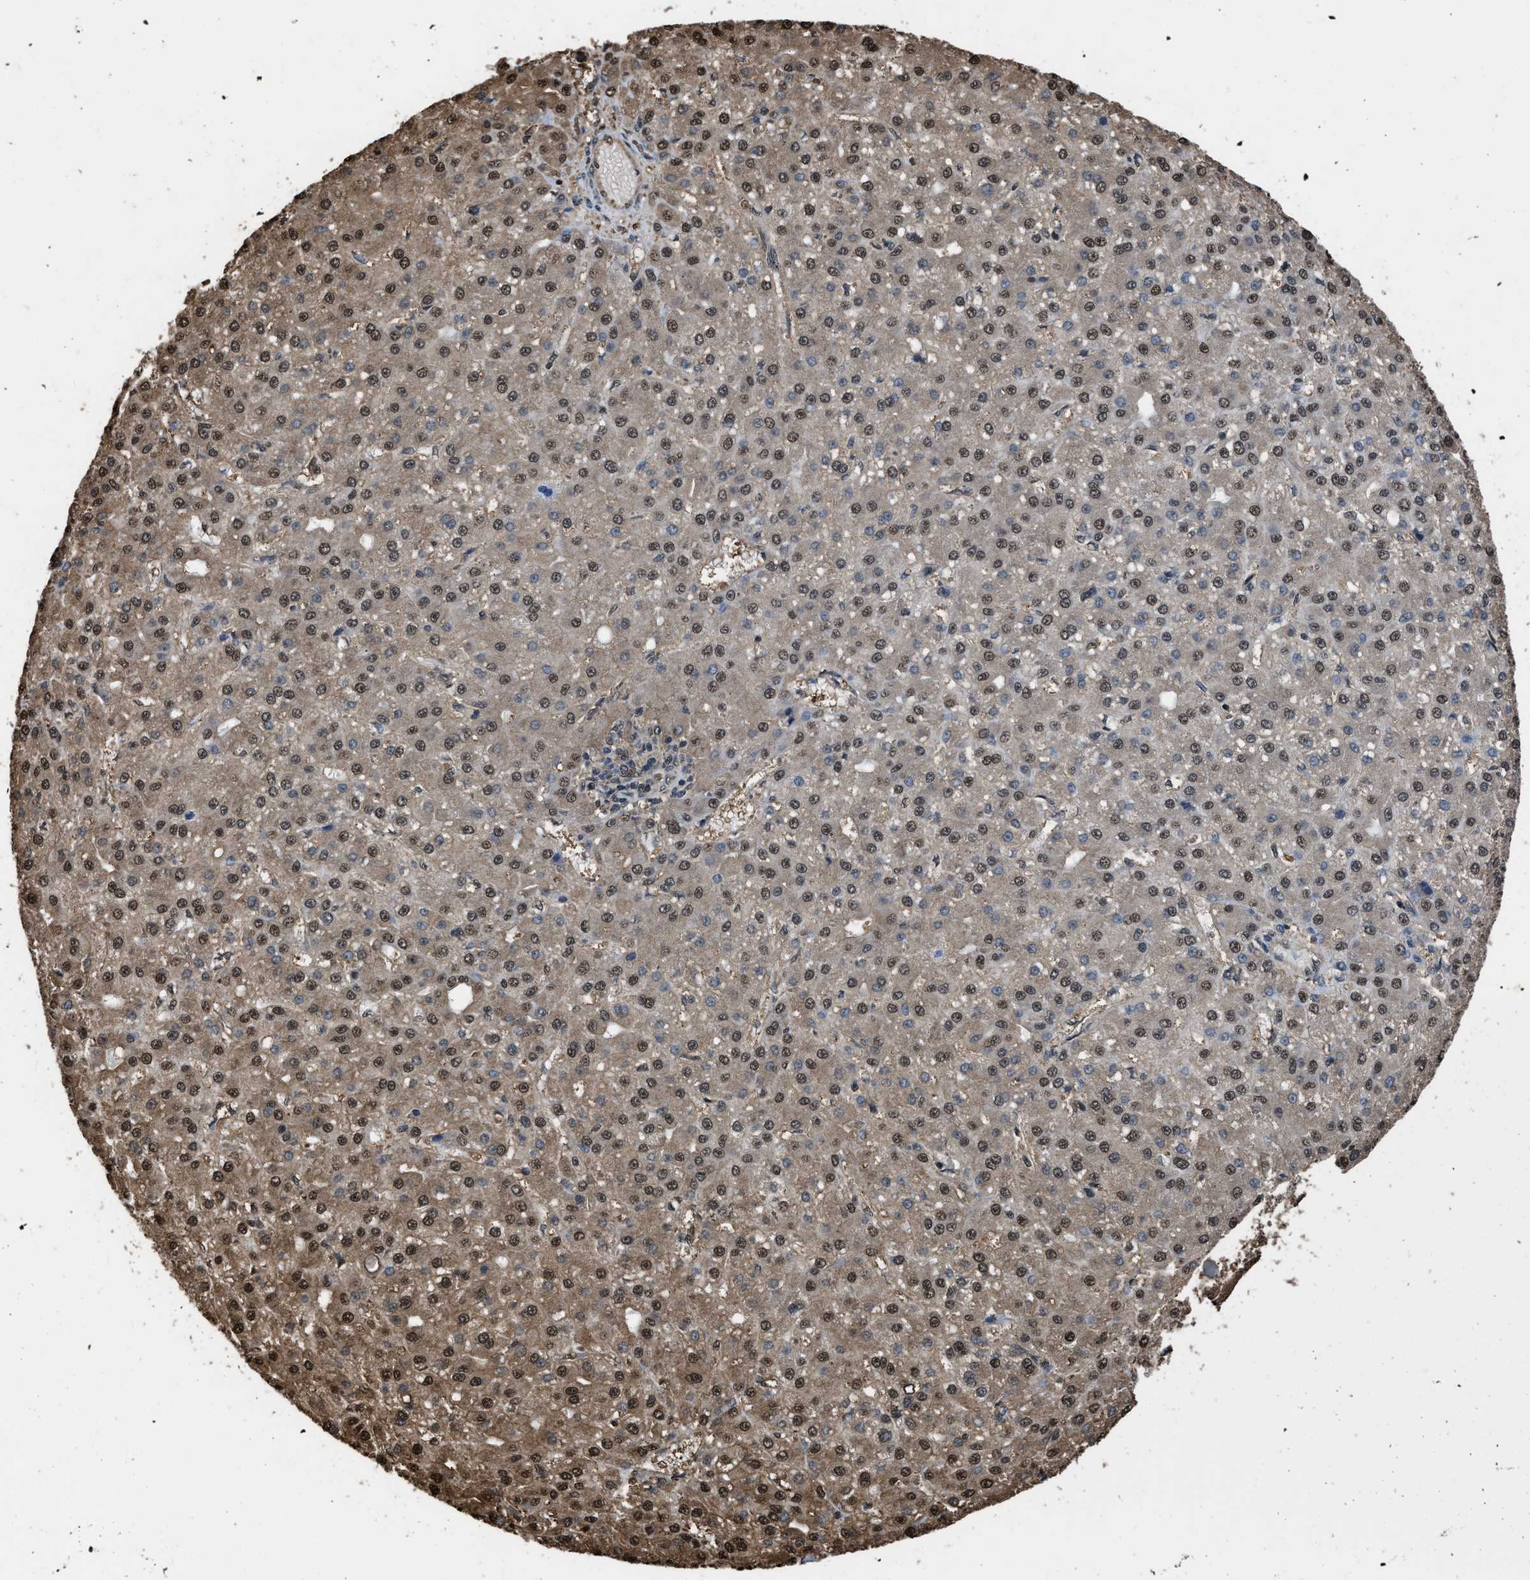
{"staining": {"intensity": "moderate", "quantity": ">75%", "location": "cytoplasmic/membranous,nuclear"}, "tissue": "liver cancer", "cell_type": "Tumor cells", "image_type": "cancer", "snomed": [{"axis": "morphology", "description": "Carcinoma, Hepatocellular, NOS"}, {"axis": "topography", "description": "Liver"}], "caption": "Immunohistochemical staining of liver cancer shows moderate cytoplasmic/membranous and nuclear protein expression in about >75% of tumor cells. (IHC, brightfield microscopy, high magnification).", "gene": "FNTA", "patient": {"sex": "male", "age": 67}}